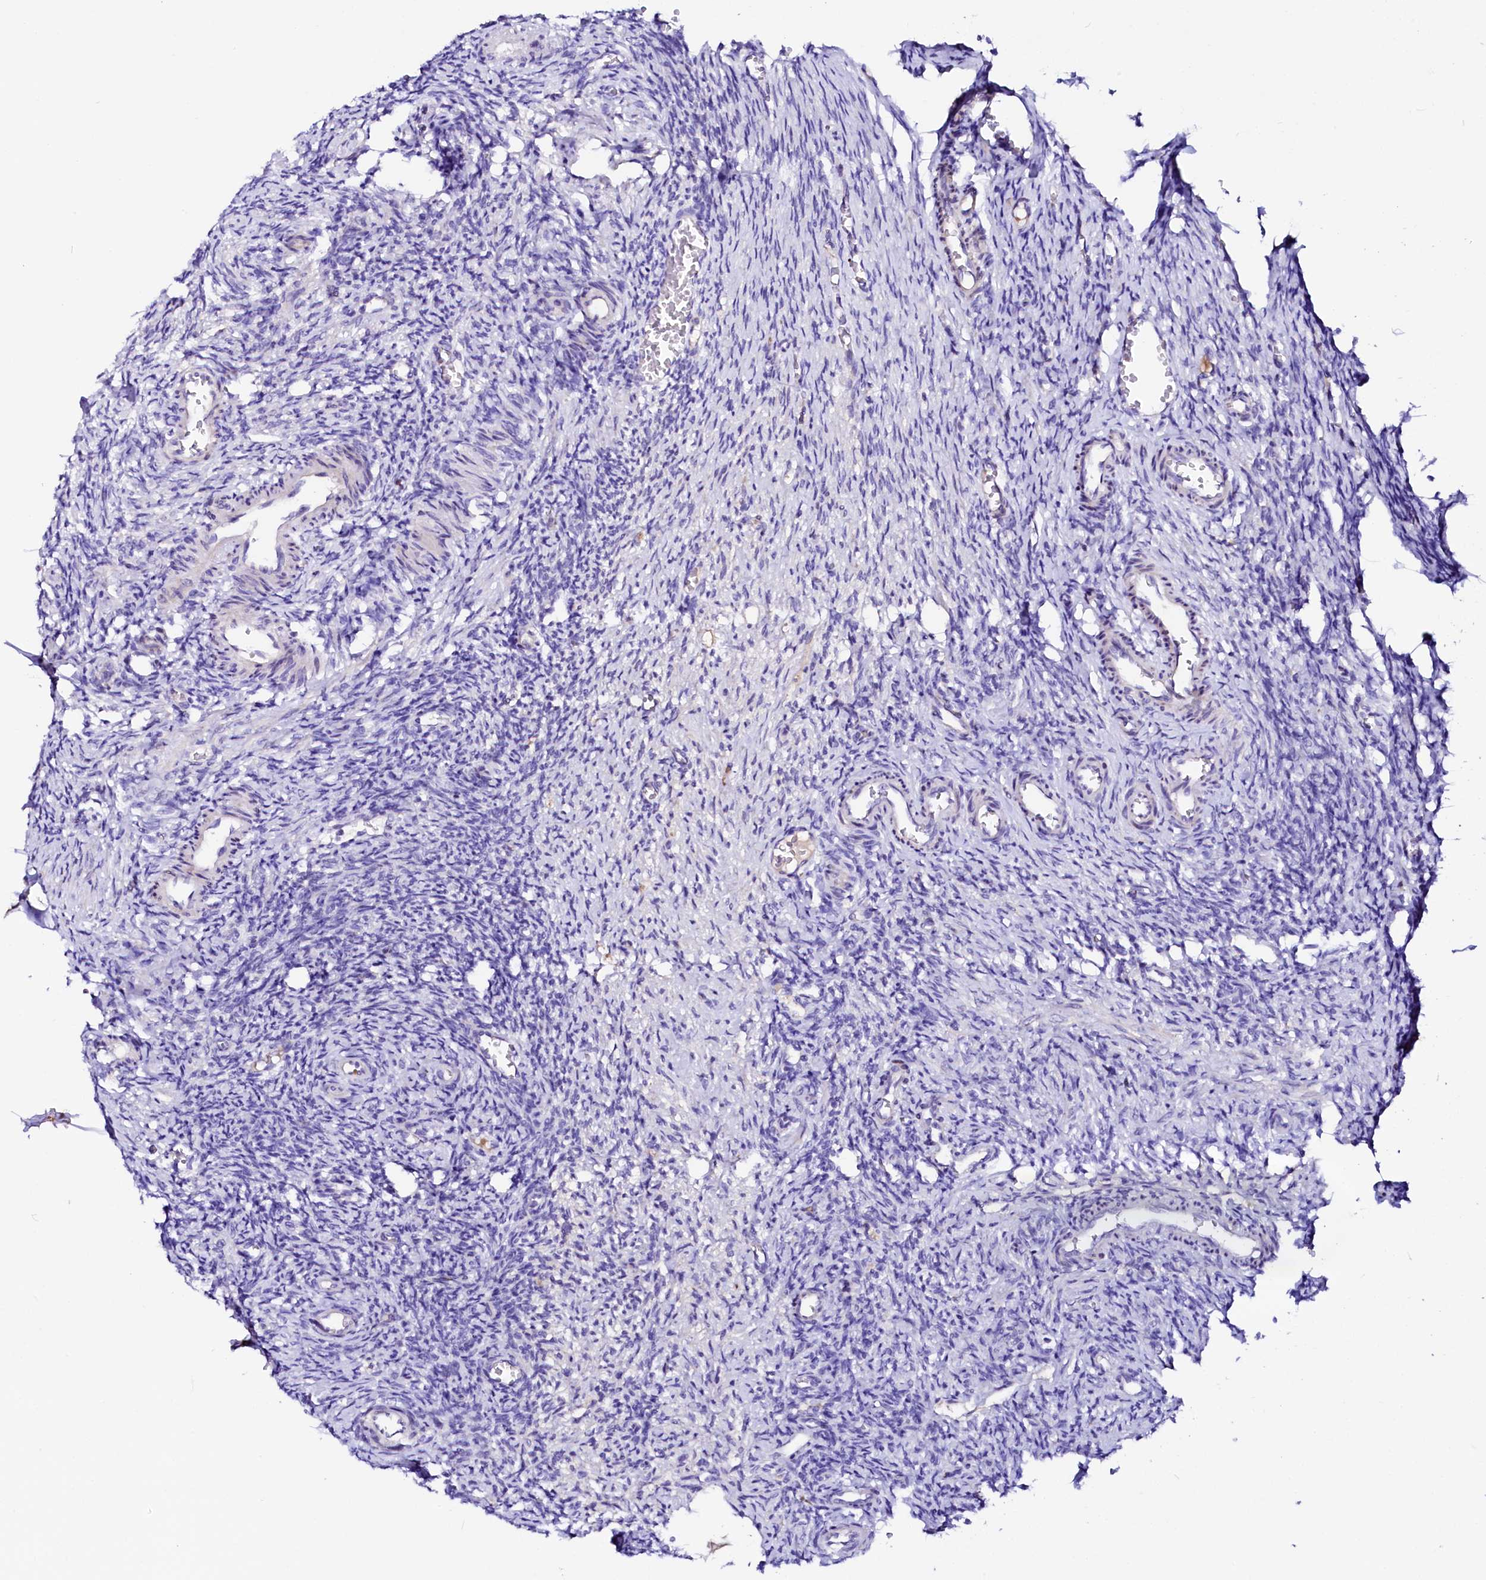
{"staining": {"intensity": "negative", "quantity": "none", "location": "none"}, "tissue": "ovary", "cell_type": "Follicle cells", "image_type": "normal", "snomed": [{"axis": "morphology", "description": "Normal tissue, NOS"}, {"axis": "topography", "description": "Ovary"}], "caption": "The micrograph exhibits no staining of follicle cells in normal ovary.", "gene": "BTBD16", "patient": {"sex": "female", "age": 27}}